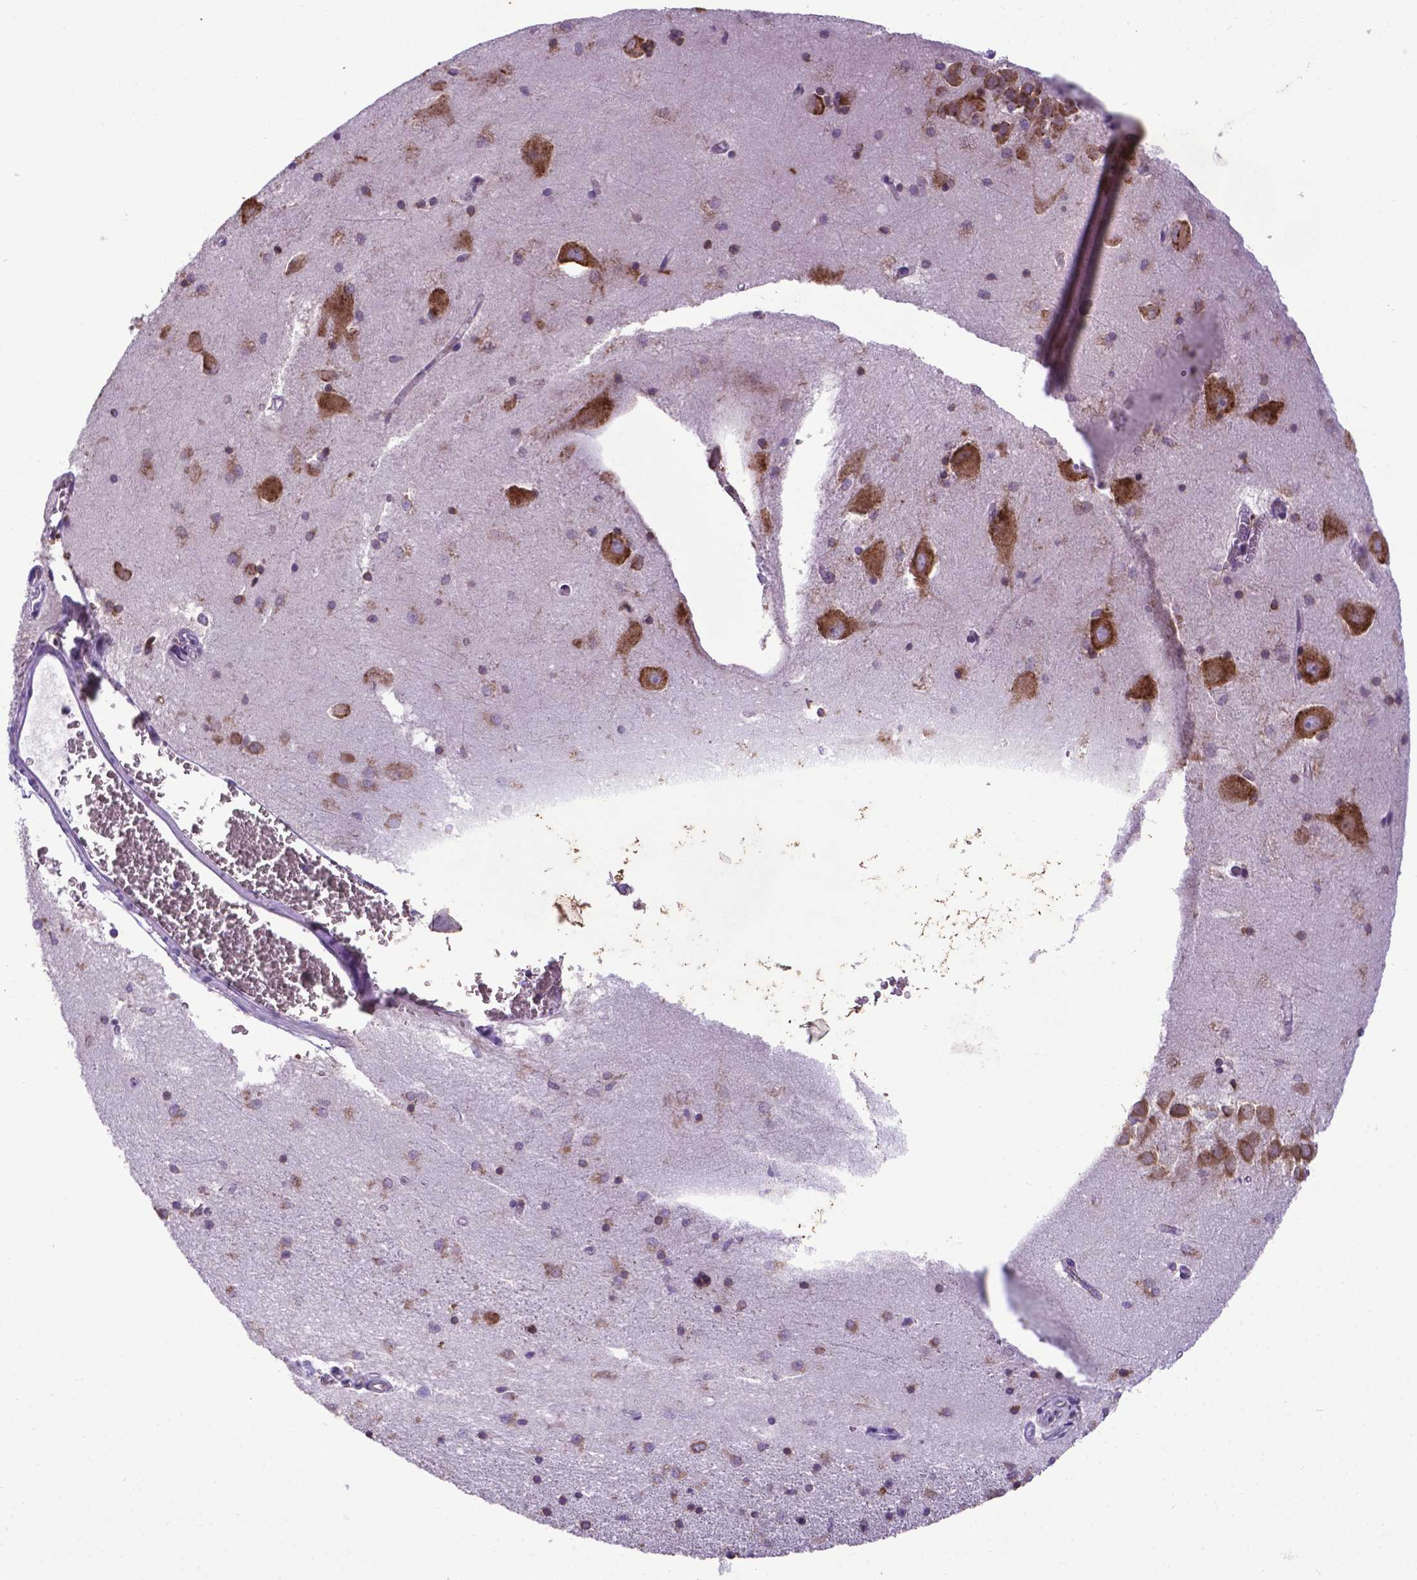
{"staining": {"intensity": "moderate", "quantity": "25%-75%", "location": "cytoplasmic/membranous"}, "tissue": "hippocampus", "cell_type": "Glial cells", "image_type": "normal", "snomed": [{"axis": "morphology", "description": "Normal tissue, NOS"}, {"axis": "topography", "description": "Lateral ventricle wall"}, {"axis": "topography", "description": "Hippocampus"}], "caption": "Moderate cytoplasmic/membranous staining for a protein is seen in about 25%-75% of glial cells of unremarkable hippocampus using IHC.", "gene": "ENSG00000269590", "patient": {"sex": "female", "age": 63}}